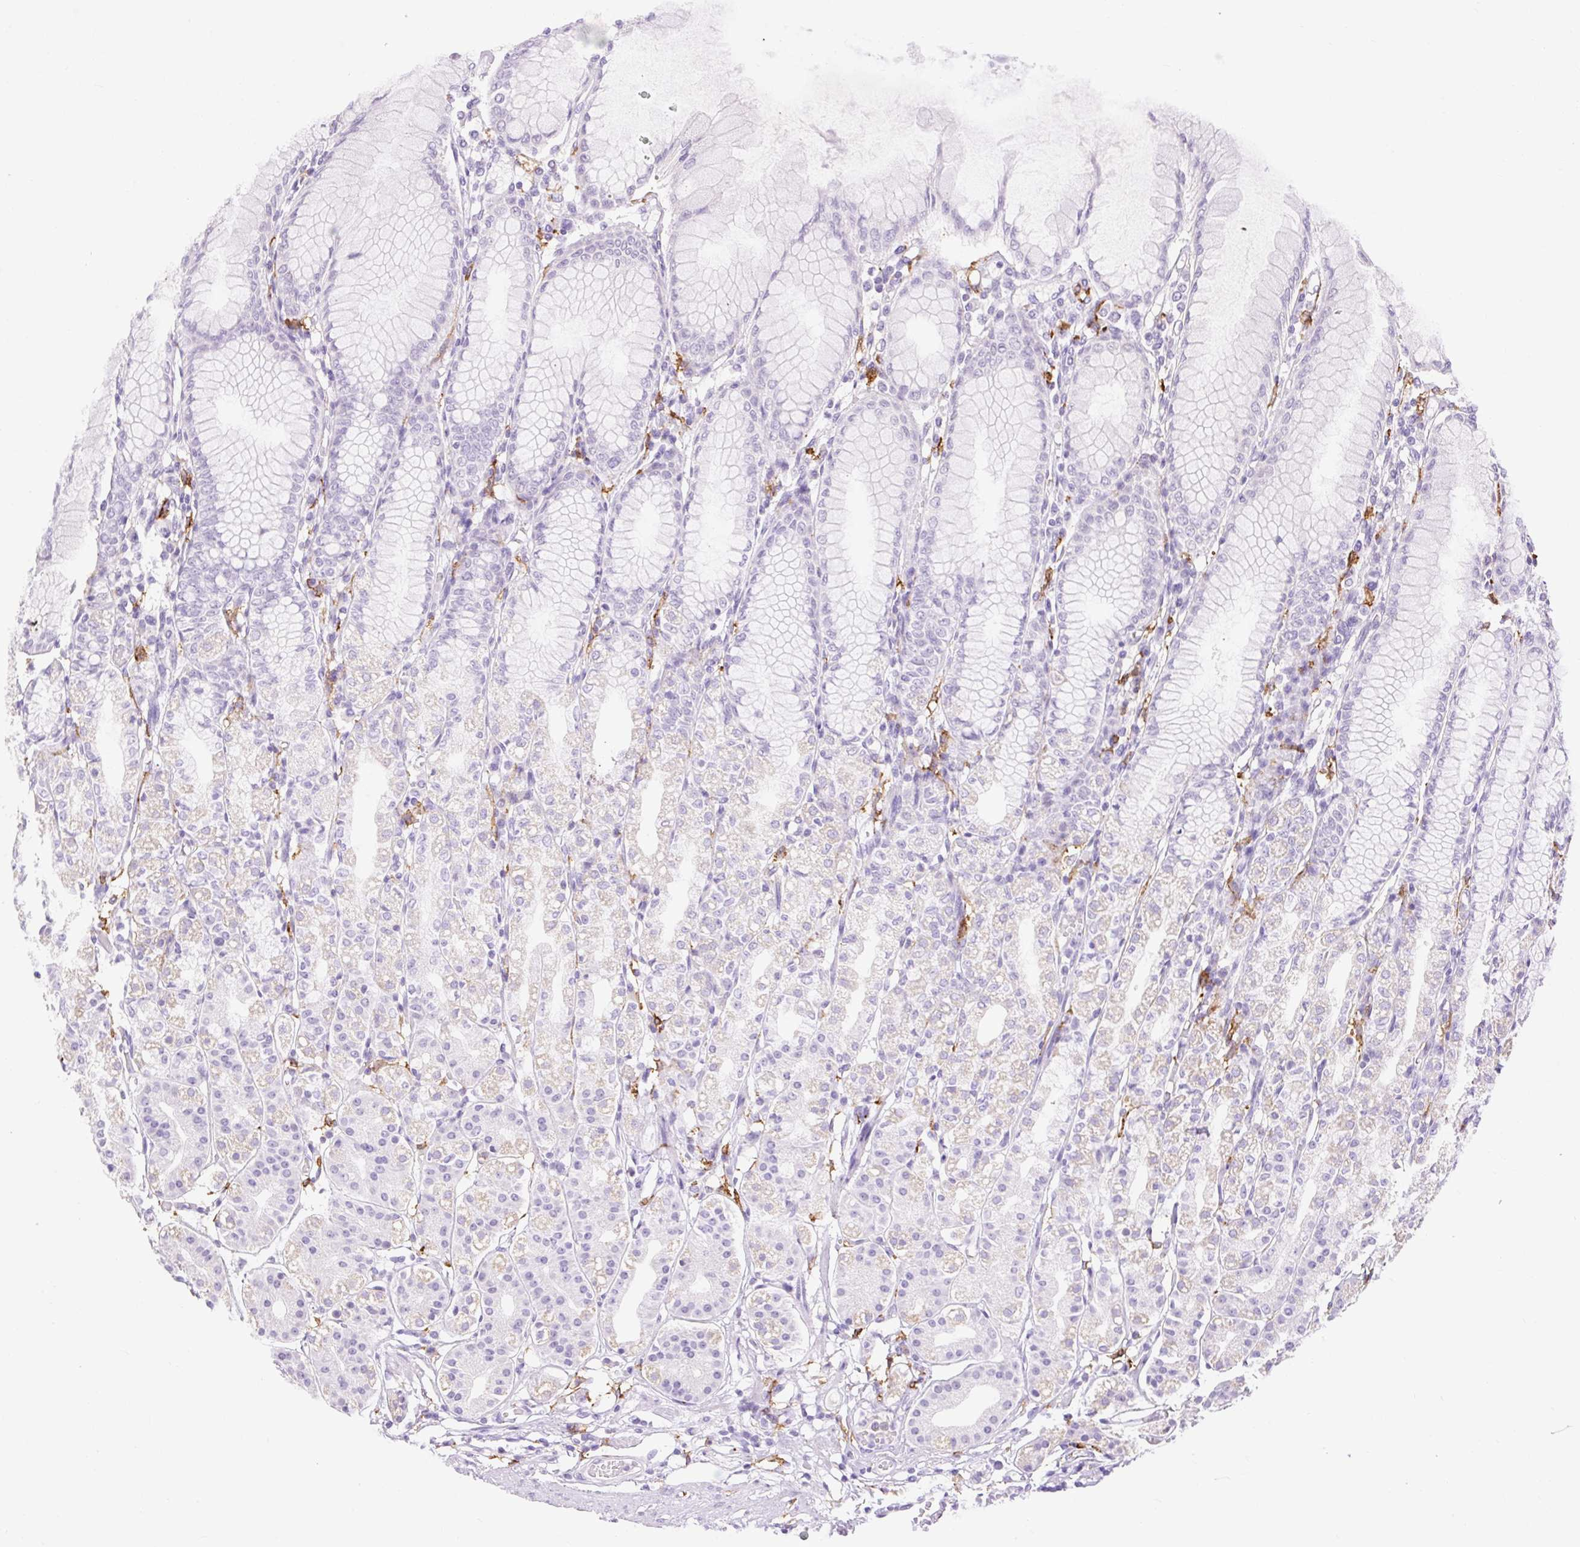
{"staining": {"intensity": "moderate", "quantity": "<25%", "location": "cytoplasmic/membranous"}, "tissue": "stomach", "cell_type": "Glandular cells", "image_type": "normal", "snomed": [{"axis": "morphology", "description": "Normal tissue, NOS"}, {"axis": "topography", "description": "Stomach"}], "caption": "A high-resolution micrograph shows IHC staining of benign stomach, which exhibits moderate cytoplasmic/membranous expression in about <25% of glandular cells. (DAB IHC with brightfield microscopy, high magnification).", "gene": "SIGLEC1", "patient": {"sex": "female", "age": 57}}